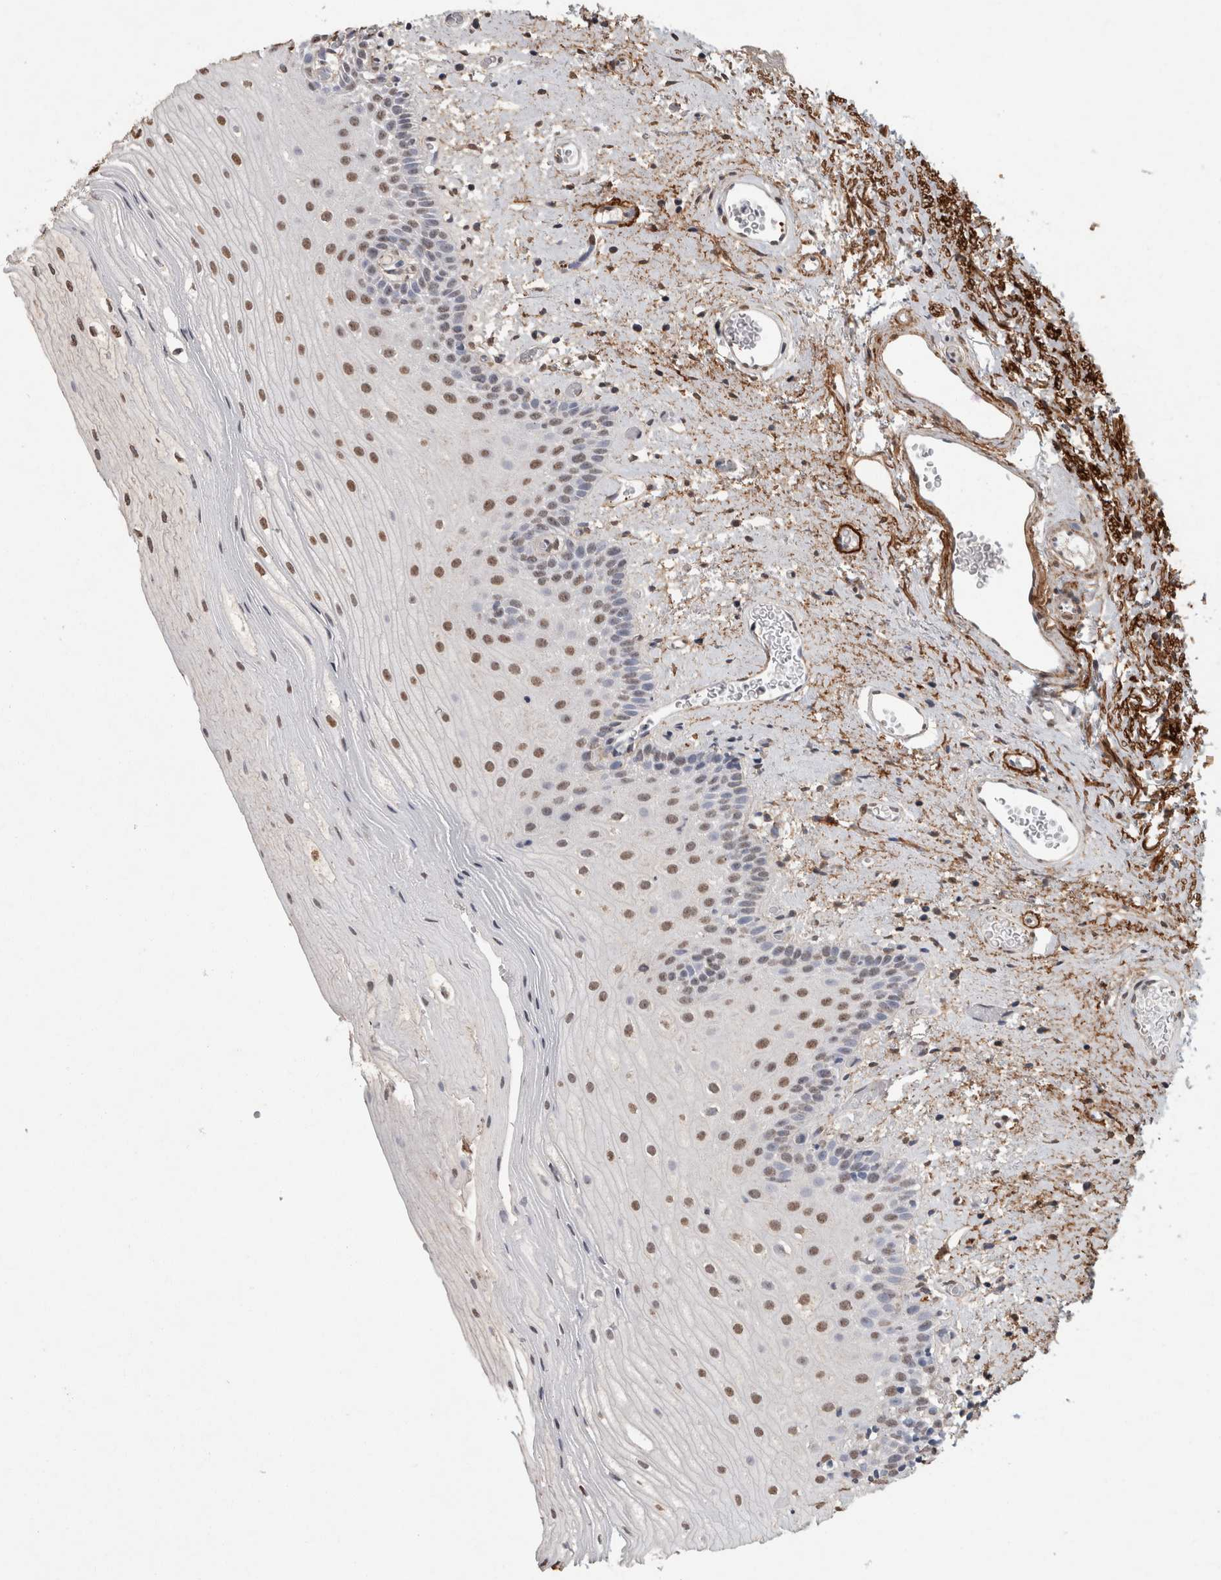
{"staining": {"intensity": "moderate", "quantity": "25%-75%", "location": "nuclear"}, "tissue": "oral mucosa", "cell_type": "Squamous epithelial cells", "image_type": "normal", "snomed": [{"axis": "morphology", "description": "Normal tissue, NOS"}, {"axis": "topography", "description": "Oral tissue"}], "caption": "About 25%-75% of squamous epithelial cells in unremarkable human oral mucosa reveal moderate nuclear protein expression as visualized by brown immunohistochemical staining.", "gene": "LTBP1", "patient": {"sex": "male", "age": 52}}